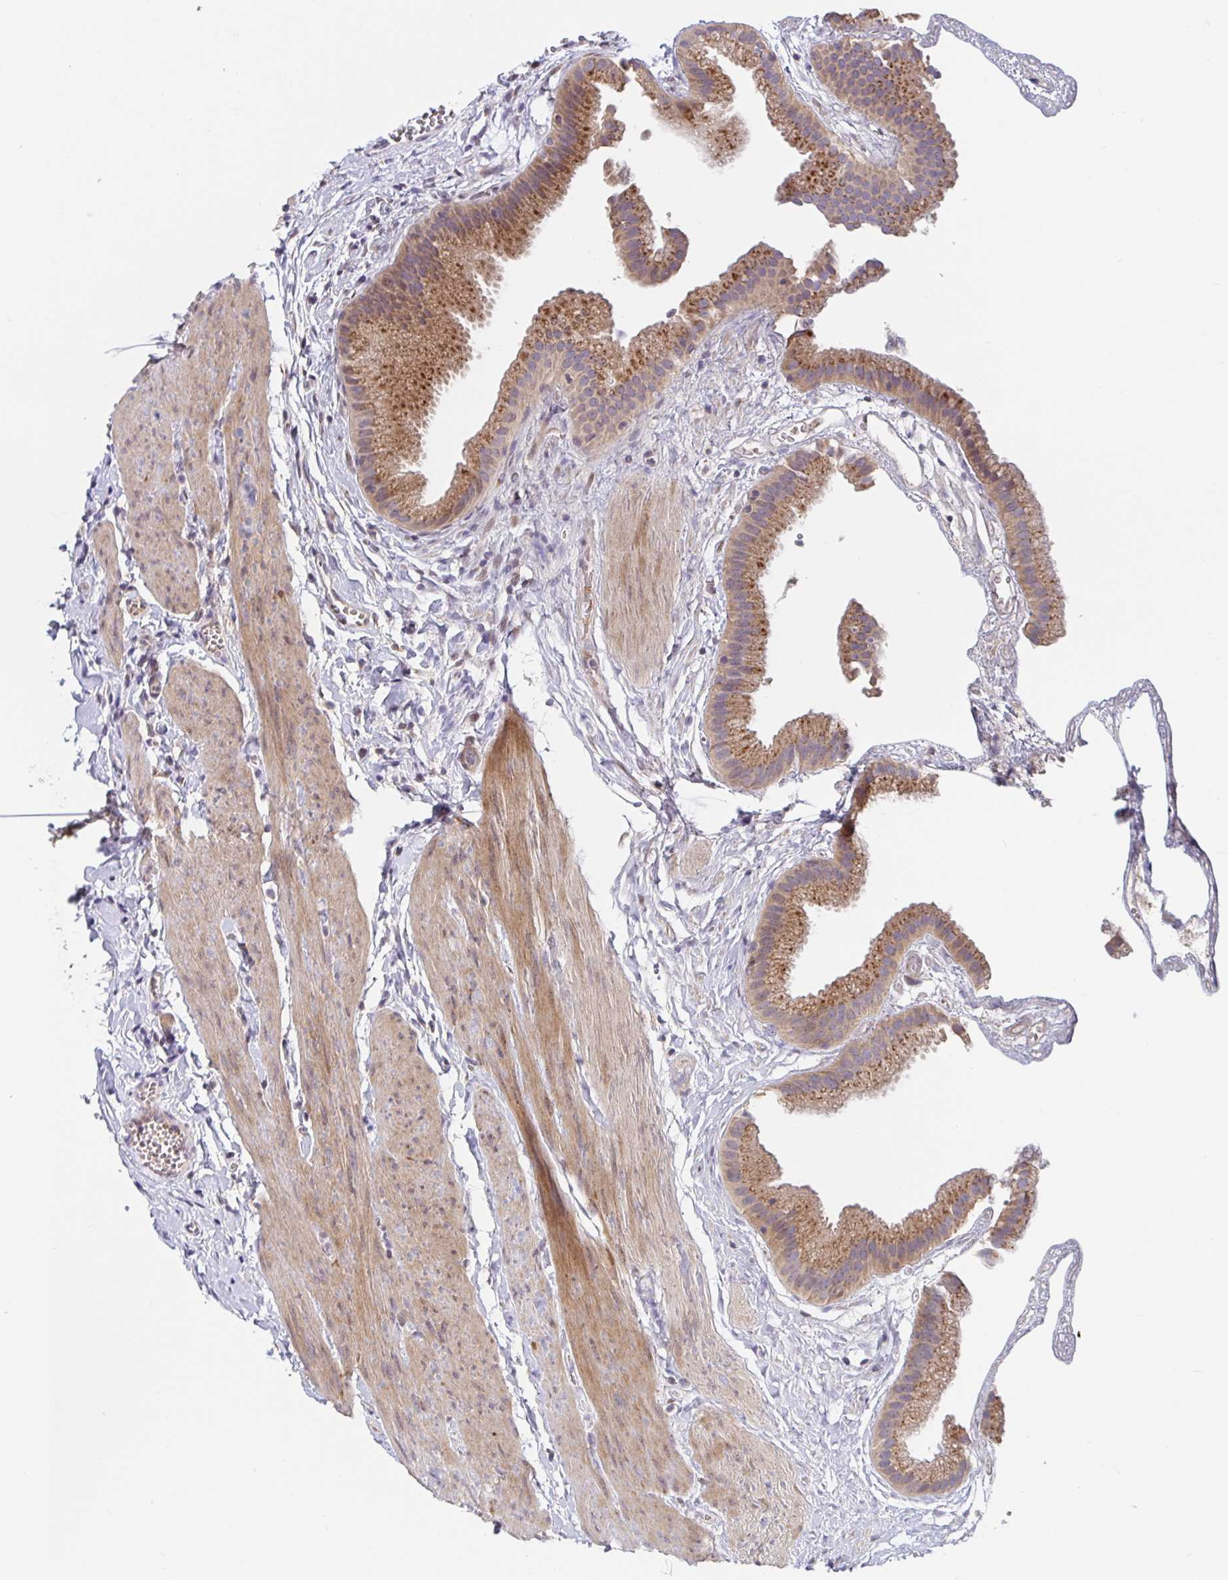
{"staining": {"intensity": "strong", "quantity": ">75%", "location": "cytoplasmic/membranous"}, "tissue": "gallbladder", "cell_type": "Glandular cells", "image_type": "normal", "snomed": [{"axis": "morphology", "description": "Normal tissue, NOS"}, {"axis": "topography", "description": "Gallbladder"}], "caption": "DAB (3,3'-diaminobenzidine) immunohistochemical staining of benign human gallbladder exhibits strong cytoplasmic/membranous protein staining in approximately >75% of glandular cells.", "gene": "LARP1", "patient": {"sex": "female", "age": 63}}